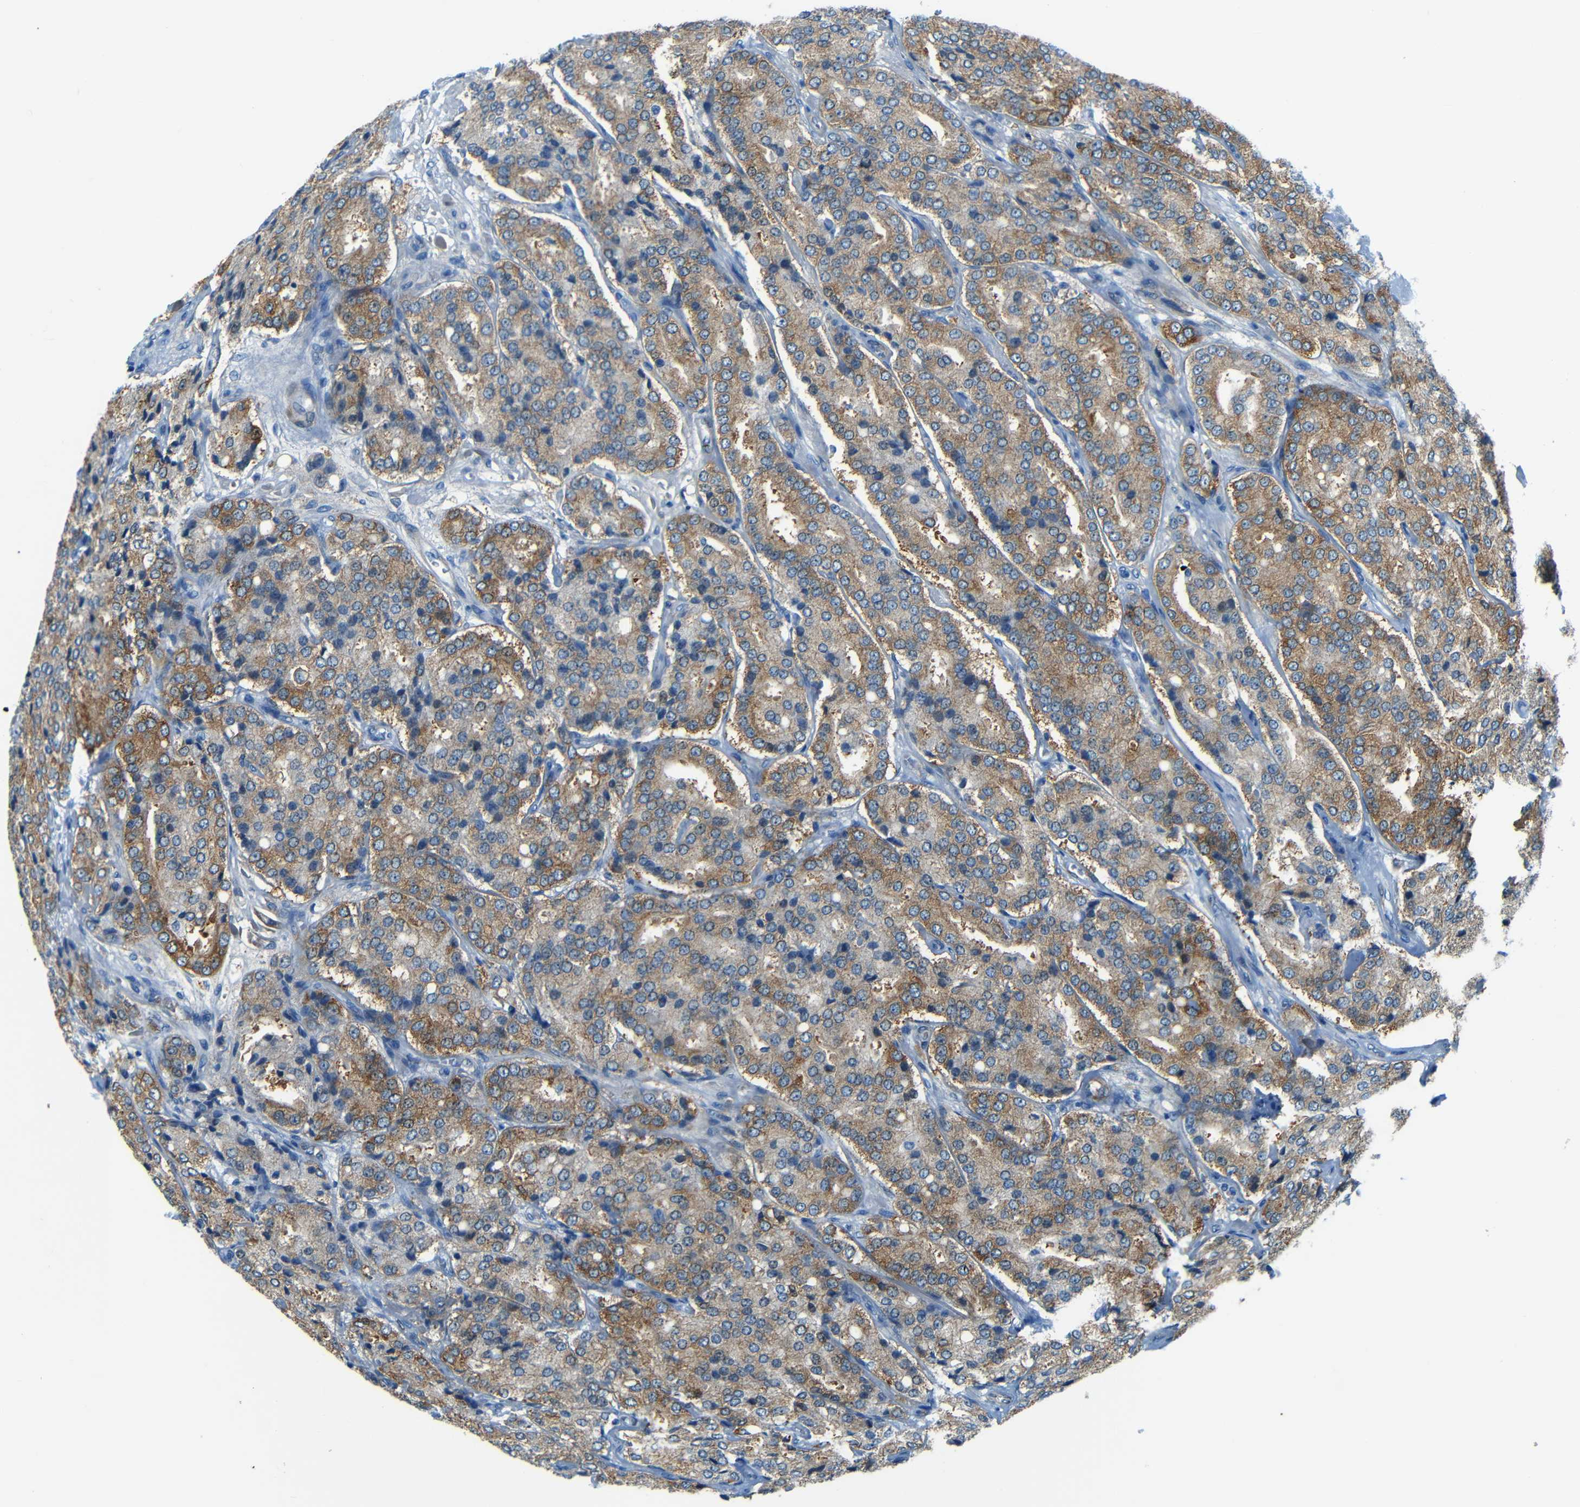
{"staining": {"intensity": "moderate", "quantity": "25%-75%", "location": "cytoplasmic/membranous"}, "tissue": "prostate cancer", "cell_type": "Tumor cells", "image_type": "cancer", "snomed": [{"axis": "morphology", "description": "Adenocarcinoma, High grade"}, {"axis": "topography", "description": "Prostate"}], "caption": "Moderate cytoplasmic/membranous protein positivity is appreciated in approximately 25%-75% of tumor cells in prostate high-grade adenocarcinoma. The protein of interest is shown in brown color, while the nuclei are stained blue.", "gene": "MAP2", "patient": {"sex": "male", "age": 65}}